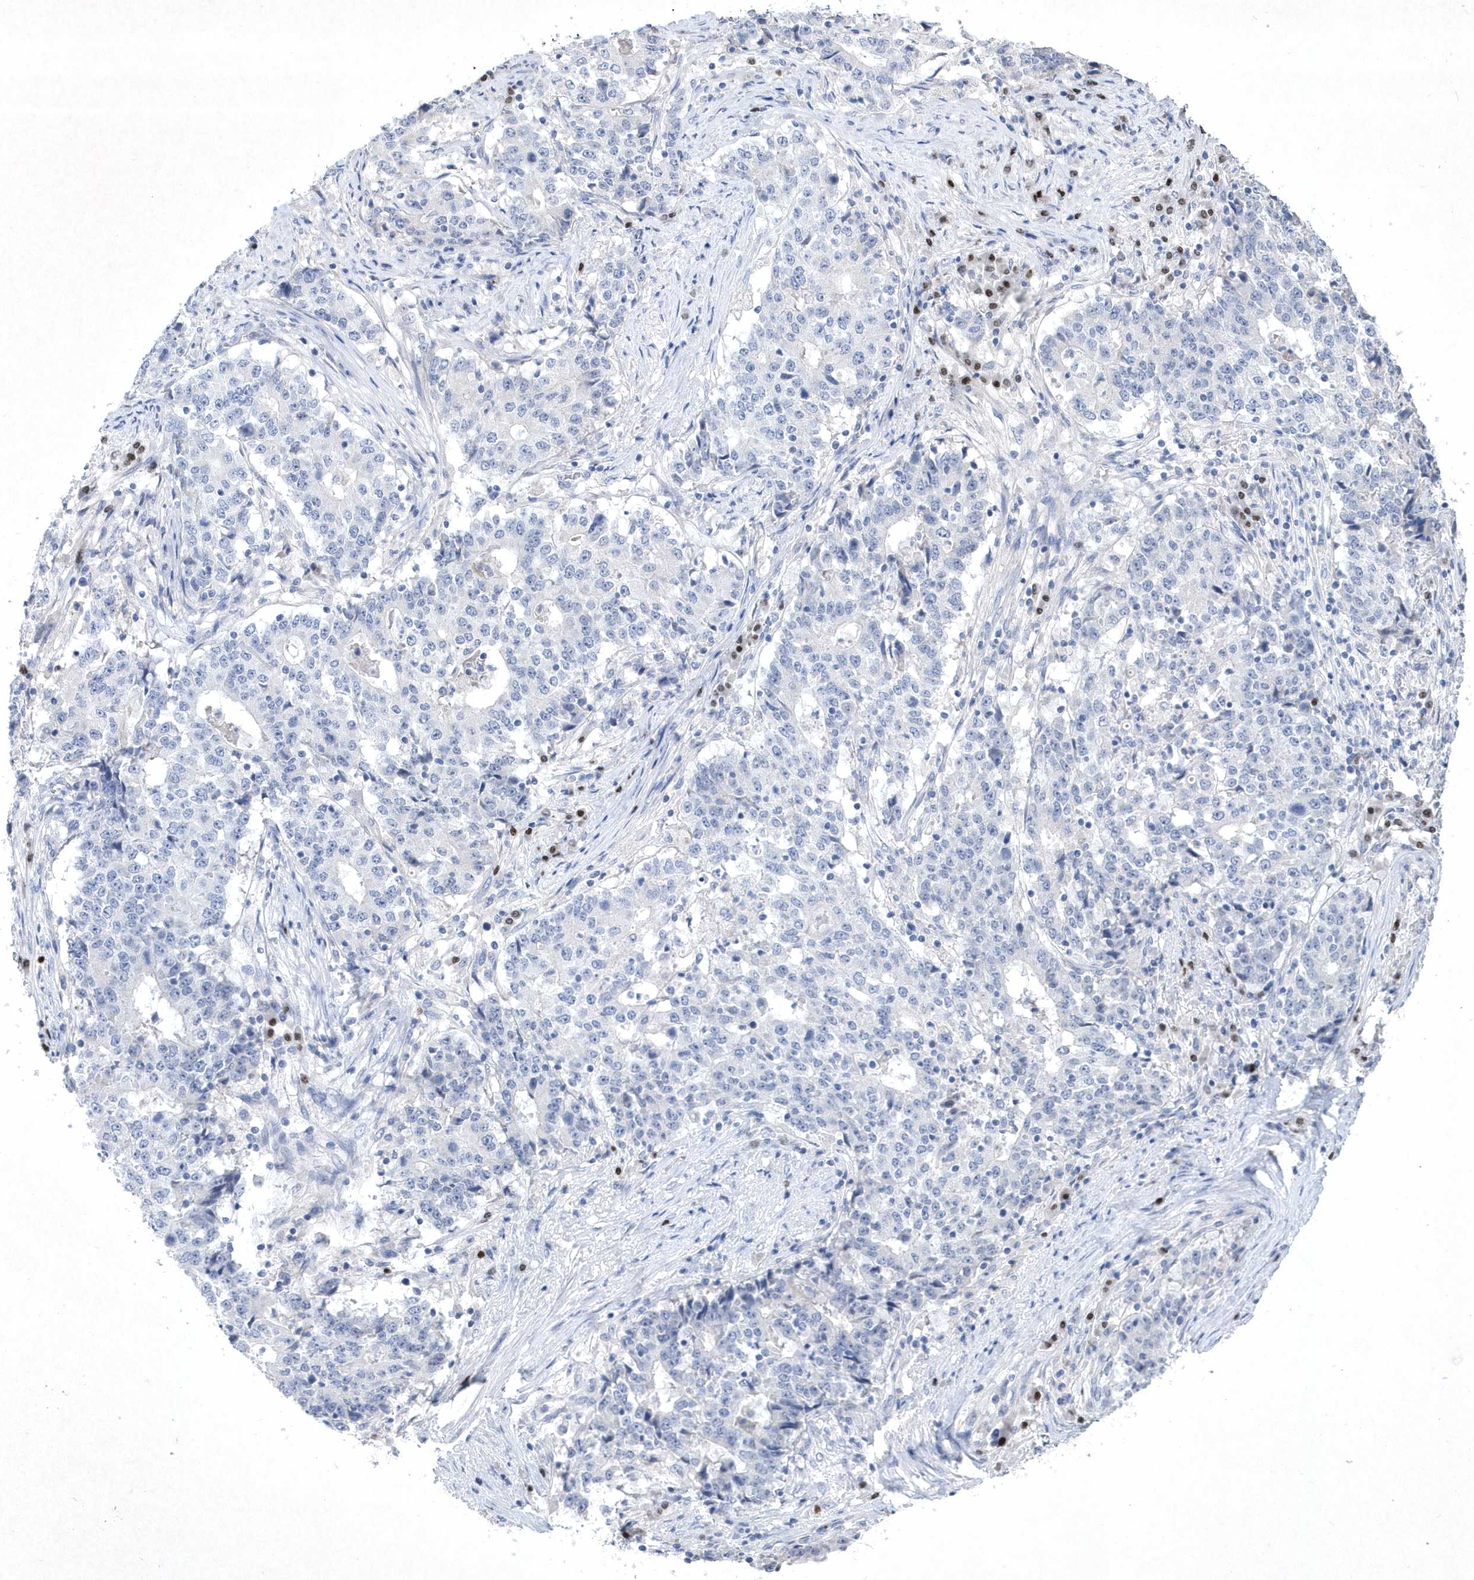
{"staining": {"intensity": "negative", "quantity": "none", "location": "none"}, "tissue": "stomach cancer", "cell_type": "Tumor cells", "image_type": "cancer", "snomed": [{"axis": "morphology", "description": "Adenocarcinoma, NOS"}, {"axis": "topography", "description": "Stomach"}], "caption": "Stomach cancer (adenocarcinoma) was stained to show a protein in brown. There is no significant expression in tumor cells. (DAB (3,3'-diaminobenzidine) immunohistochemistry visualized using brightfield microscopy, high magnification).", "gene": "BHLHA15", "patient": {"sex": "male", "age": 59}}